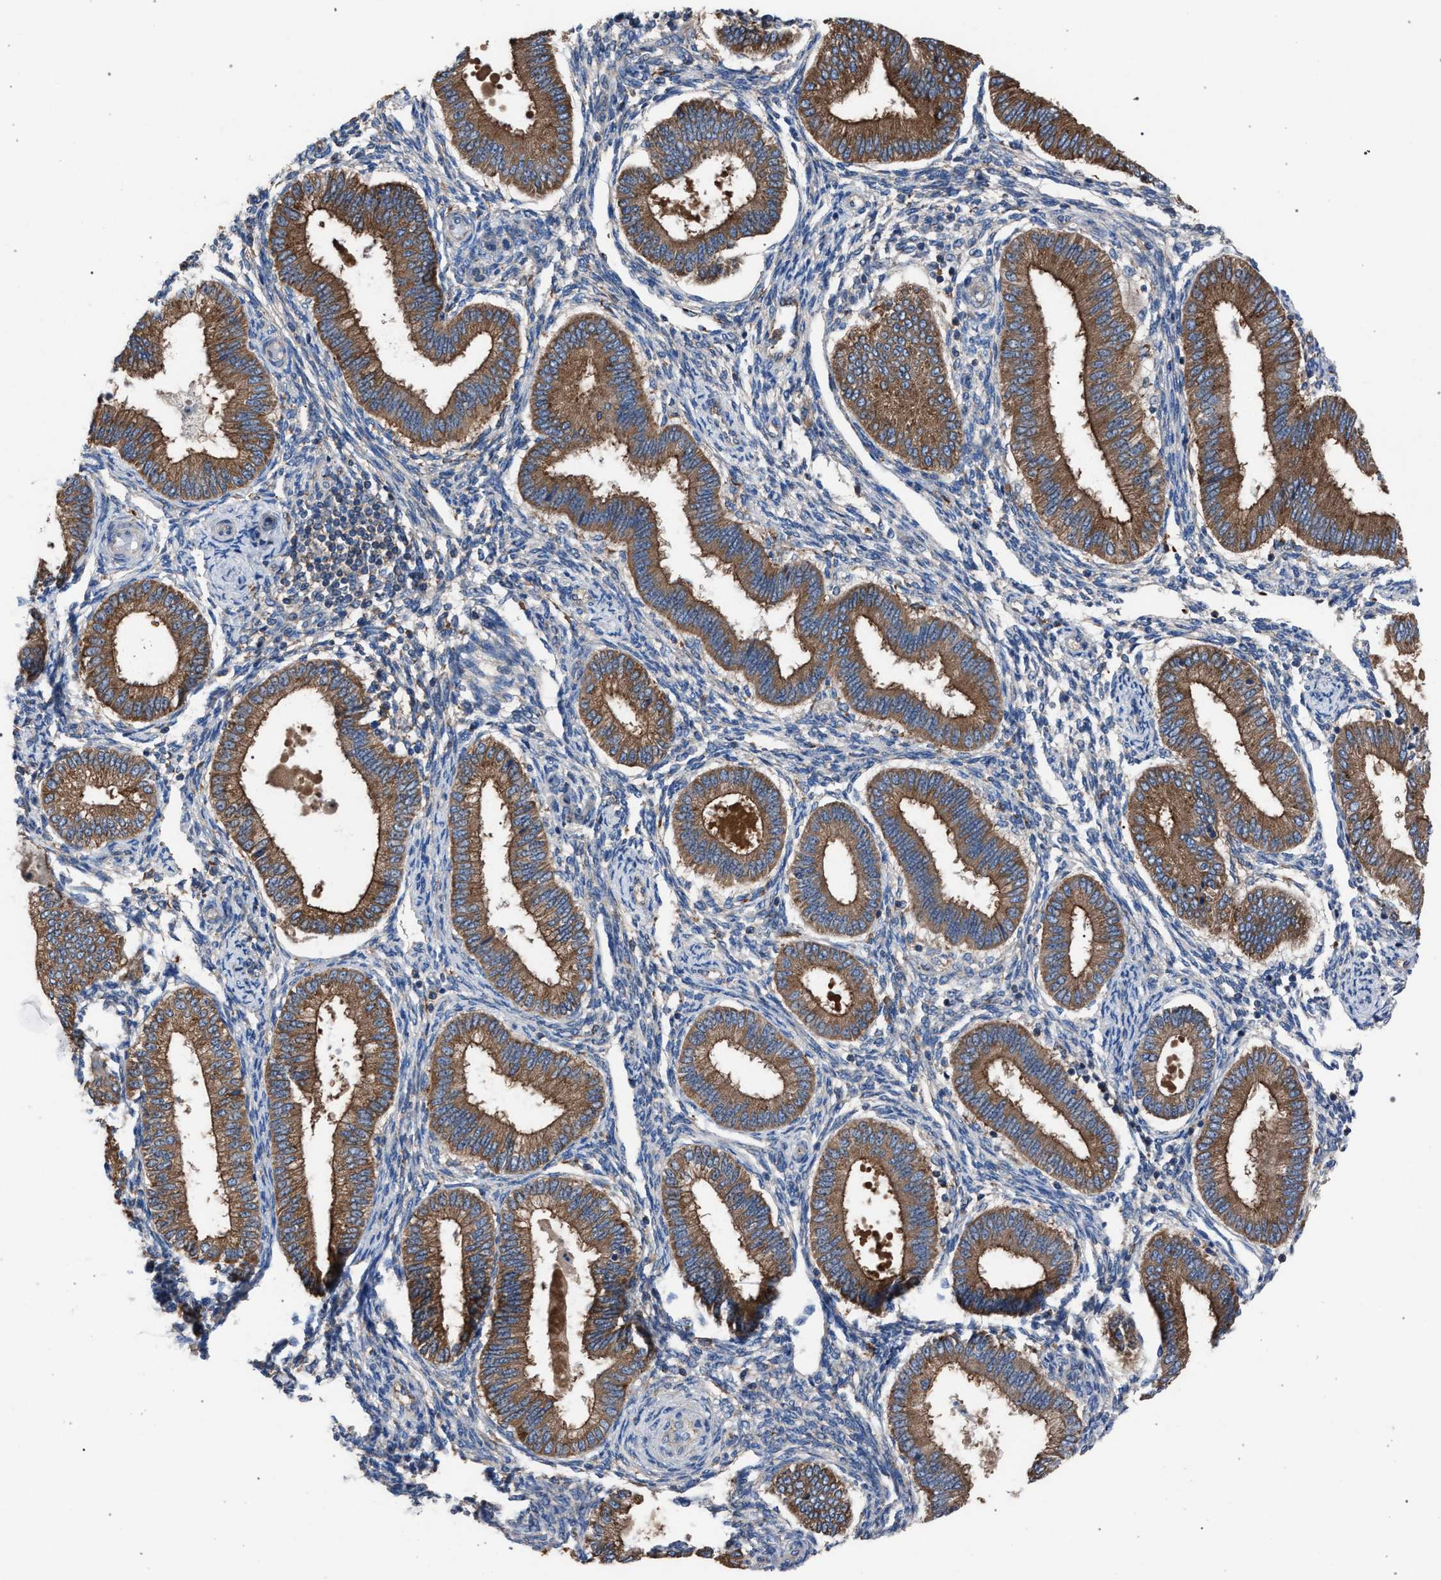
{"staining": {"intensity": "negative", "quantity": "none", "location": "none"}, "tissue": "endometrium", "cell_type": "Cells in endometrial stroma", "image_type": "normal", "snomed": [{"axis": "morphology", "description": "Normal tissue, NOS"}, {"axis": "topography", "description": "Endometrium"}], "caption": "An immunohistochemistry (IHC) photomicrograph of benign endometrium is shown. There is no staining in cells in endometrial stroma of endometrium. (DAB (3,3'-diaminobenzidine) immunohistochemistry with hematoxylin counter stain).", "gene": "ATP6V0A1", "patient": {"sex": "female", "age": 39}}